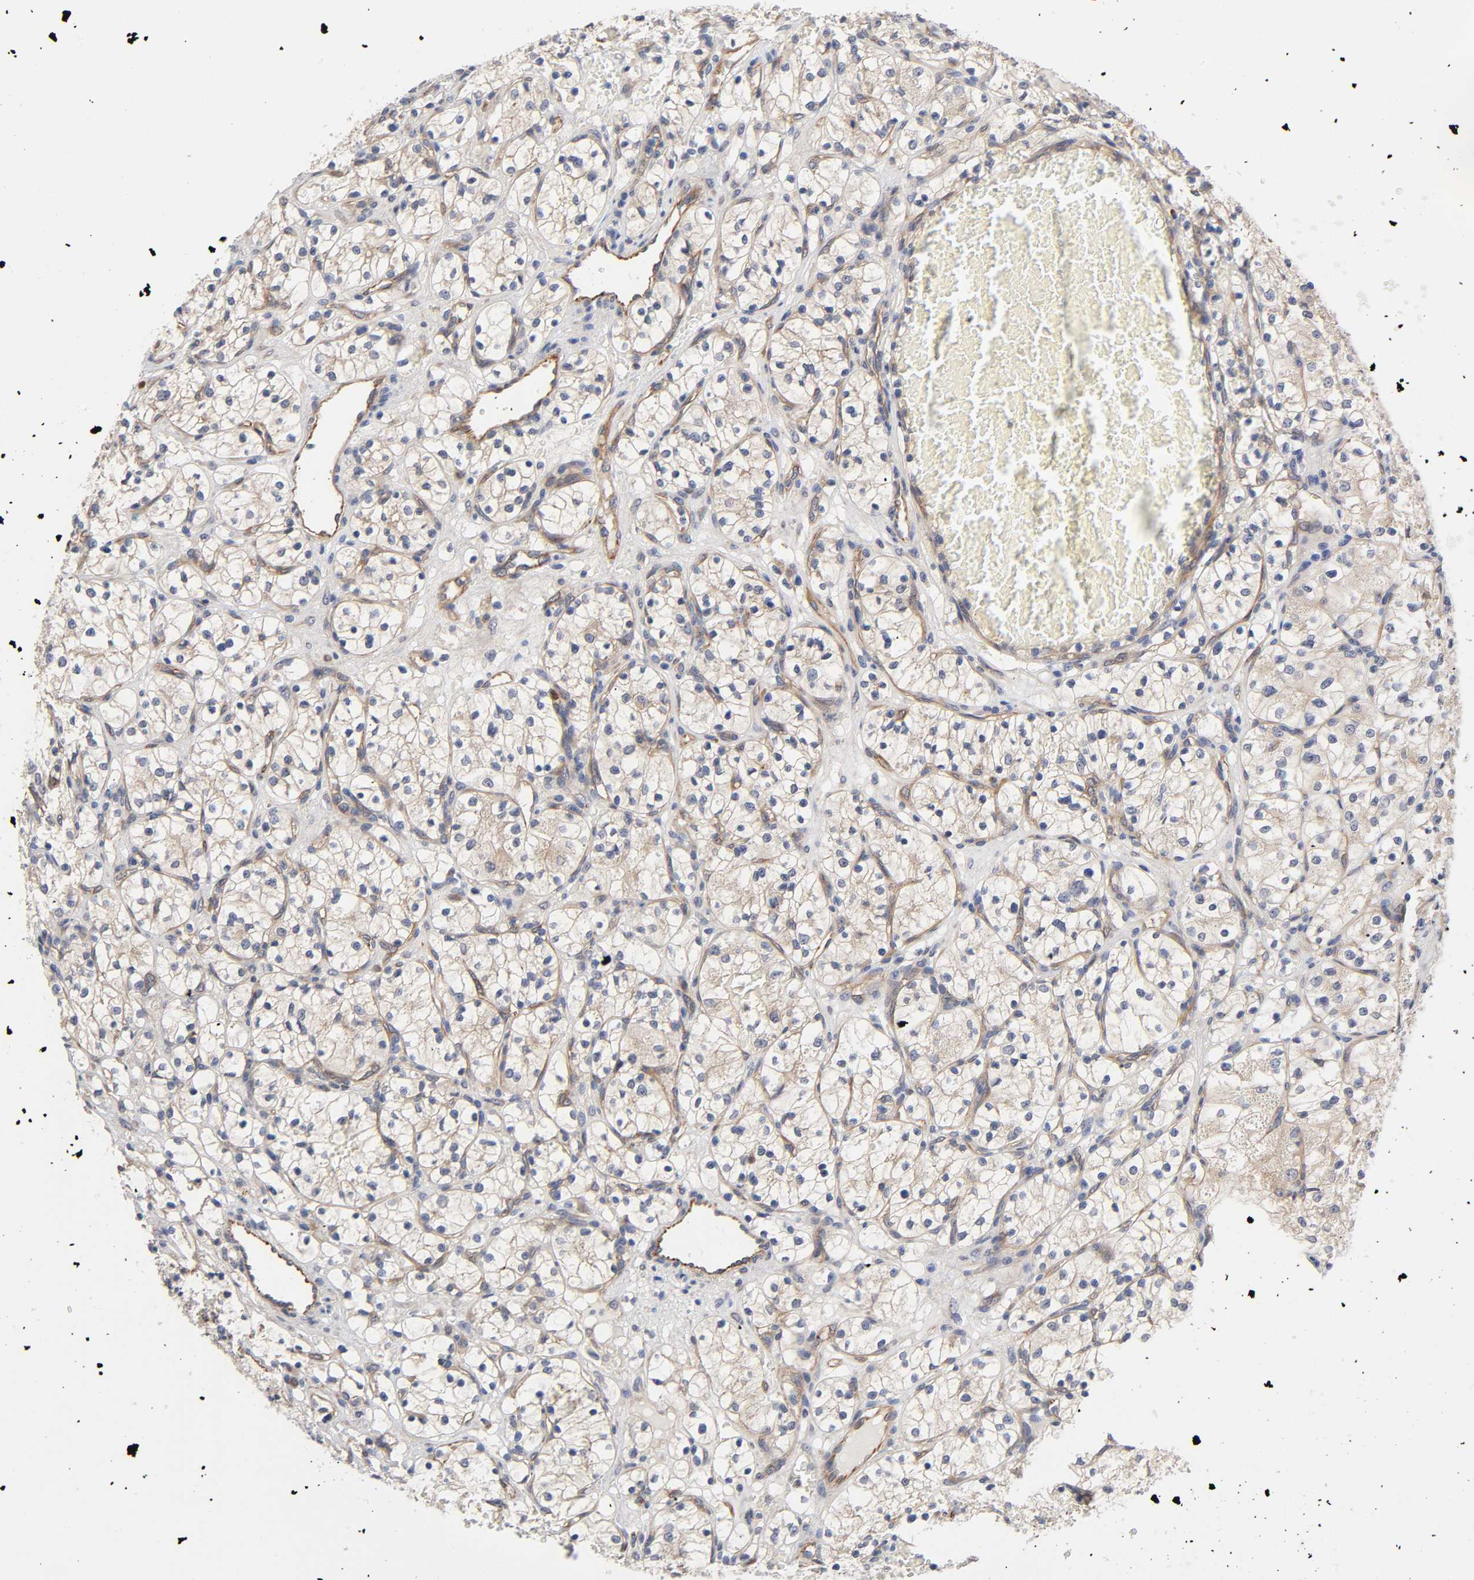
{"staining": {"intensity": "negative", "quantity": "none", "location": "none"}, "tissue": "renal cancer", "cell_type": "Tumor cells", "image_type": "cancer", "snomed": [{"axis": "morphology", "description": "Adenocarcinoma, NOS"}, {"axis": "topography", "description": "Kidney"}], "caption": "IHC micrograph of neoplastic tissue: human renal adenocarcinoma stained with DAB (3,3'-diaminobenzidine) demonstrates no significant protein positivity in tumor cells.", "gene": "RAB13", "patient": {"sex": "female", "age": 60}}